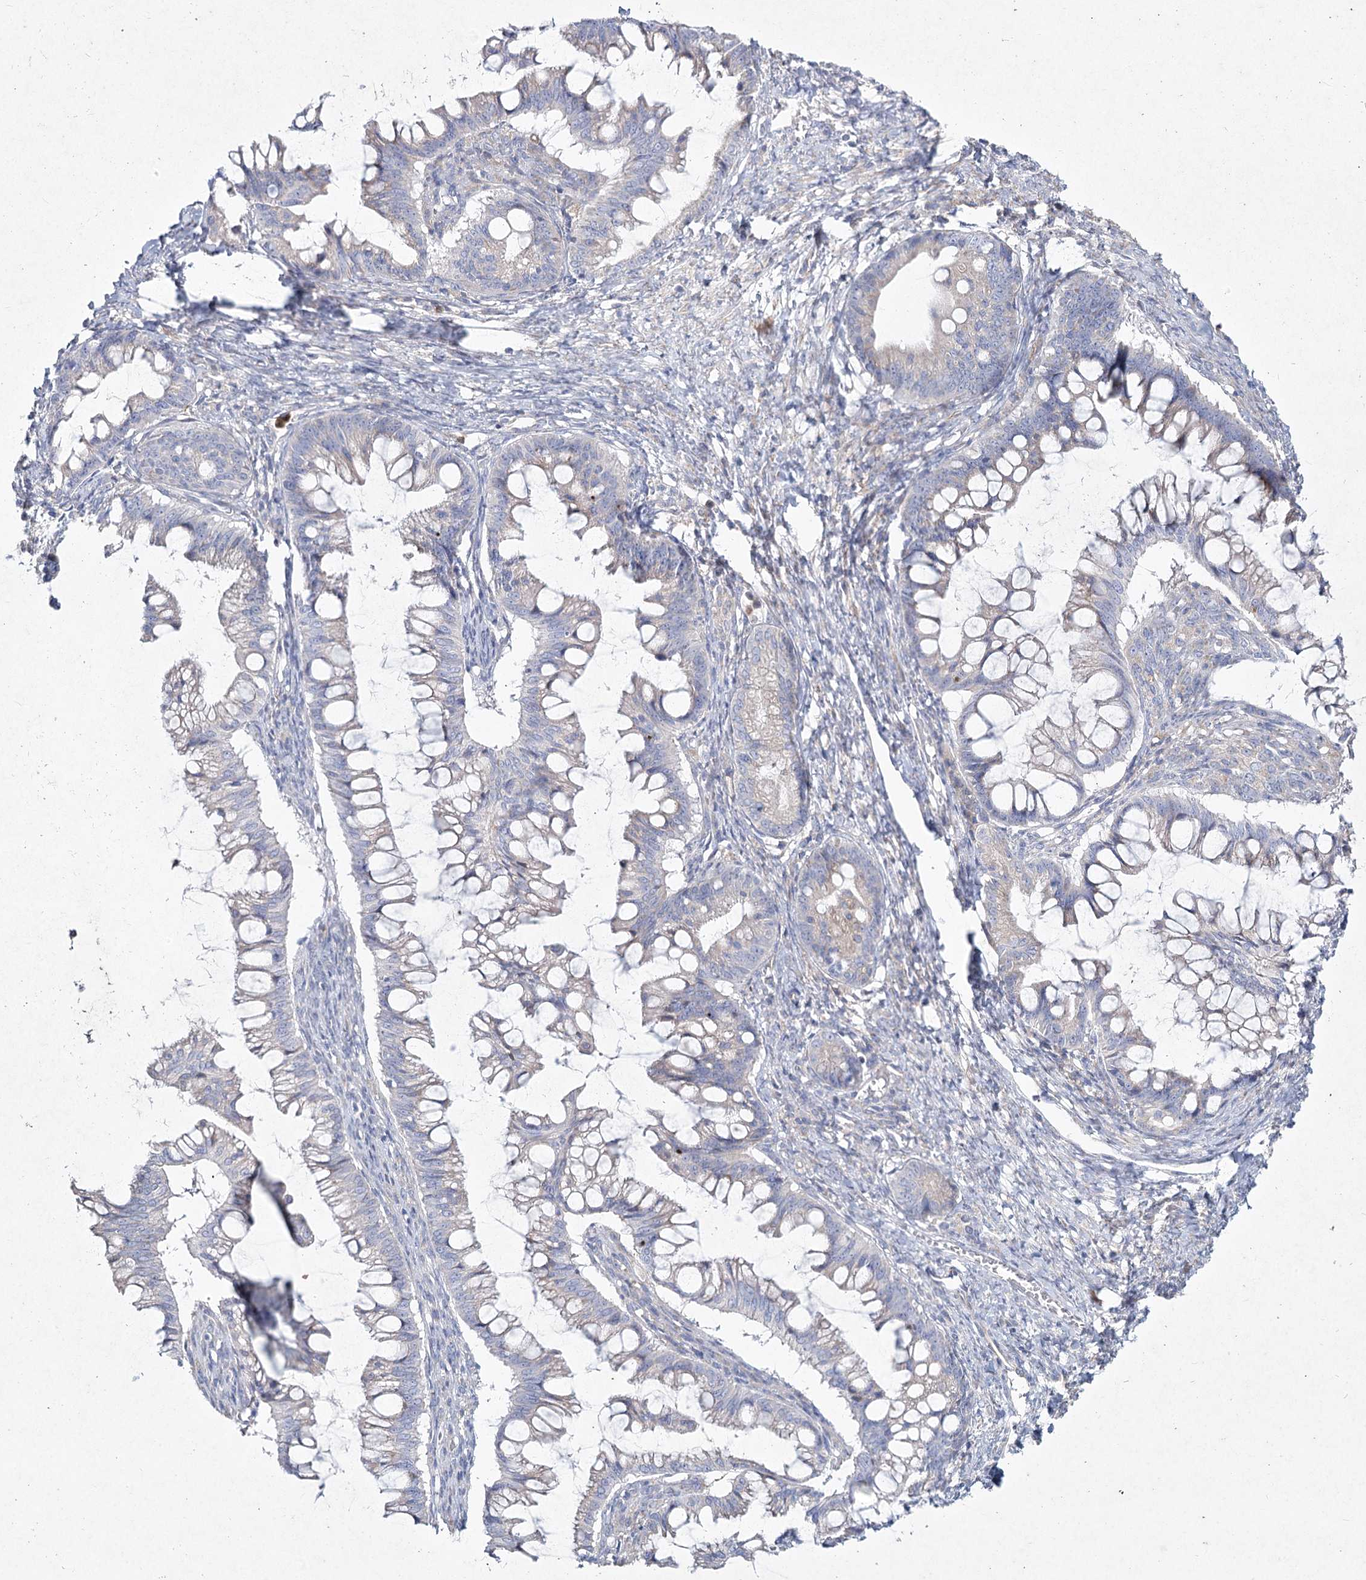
{"staining": {"intensity": "negative", "quantity": "none", "location": "none"}, "tissue": "ovarian cancer", "cell_type": "Tumor cells", "image_type": "cancer", "snomed": [{"axis": "morphology", "description": "Cystadenocarcinoma, mucinous, NOS"}, {"axis": "topography", "description": "Ovary"}], "caption": "This is a image of IHC staining of mucinous cystadenocarcinoma (ovarian), which shows no staining in tumor cells.", "gene": "NIPAL4", "patient": {"sex": "female", "age": 73}}